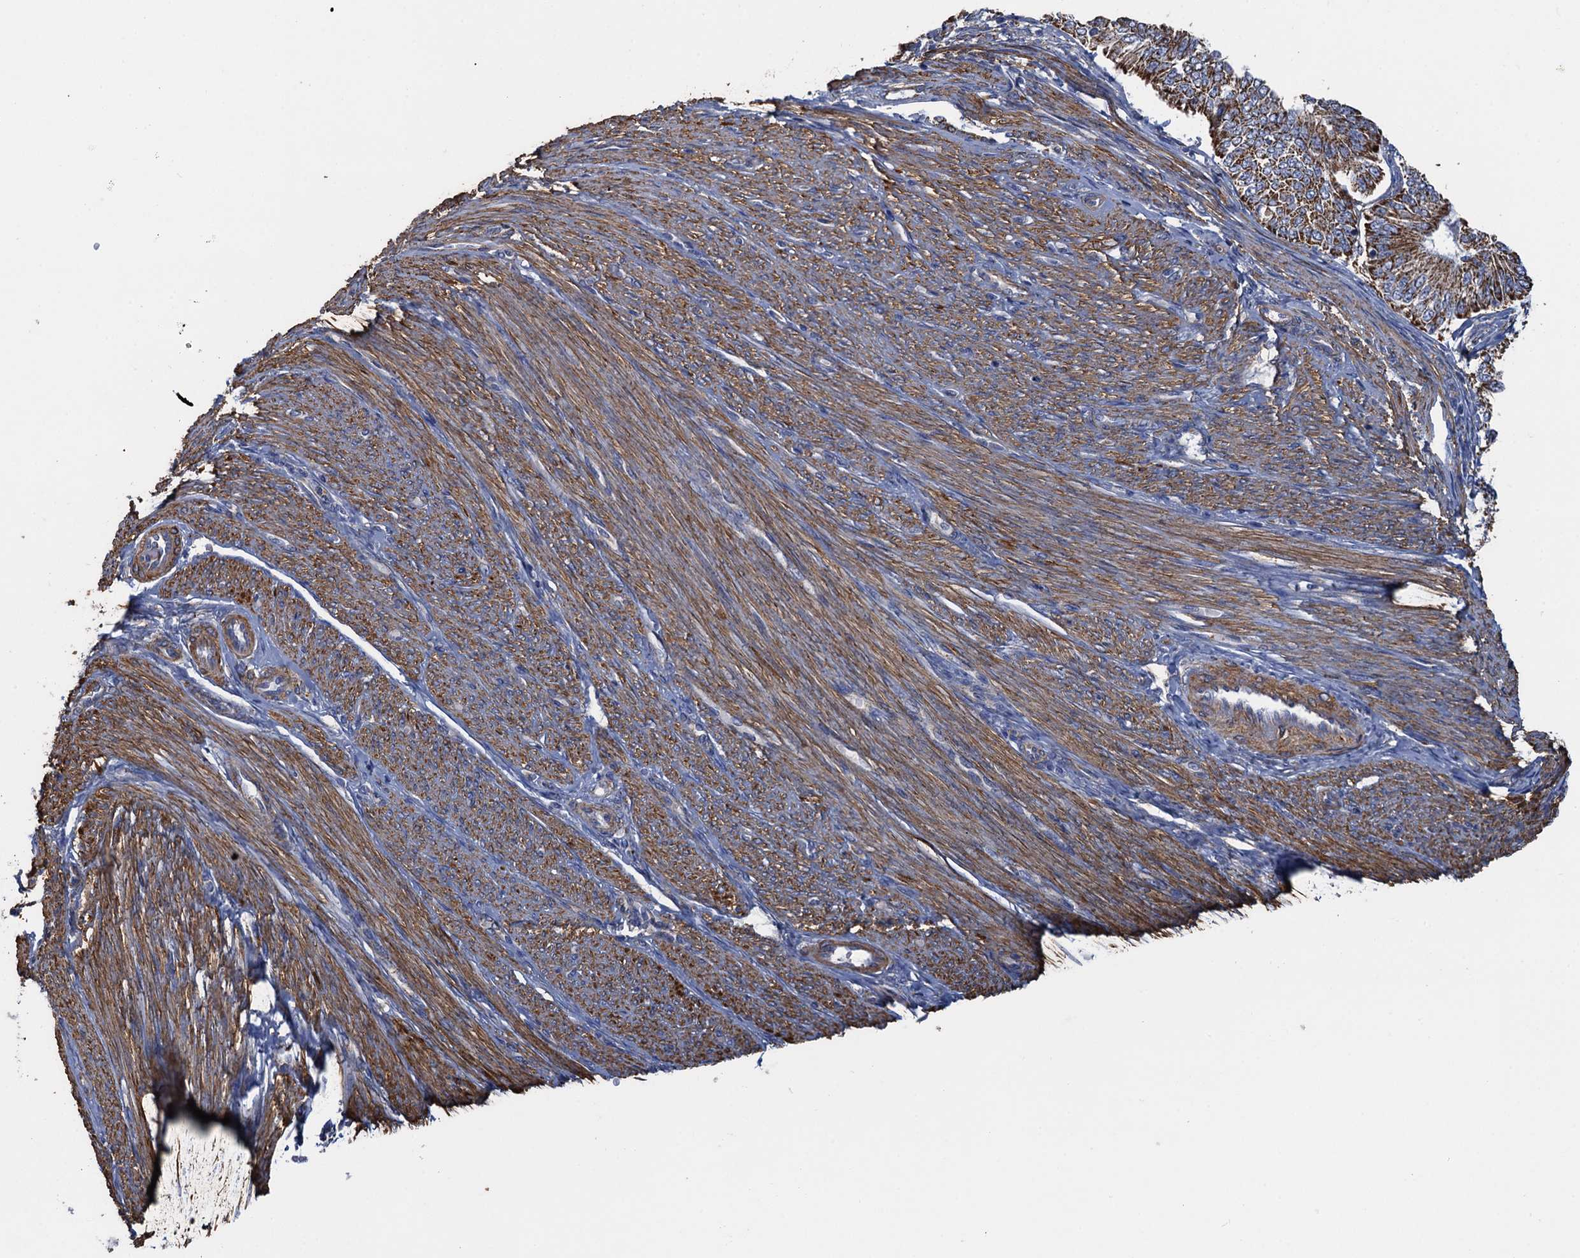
{"staining": {"intensity": "strong", "quantity": "25%-75%", "location": "cytoplasmic/membranous"}, "tissue": "endometrial cancer", "cell_type": "Tumor cells", "image_type": "cancer", "snomed": [{"axis": "morphology", "description": "Adenocarcinoma, NOS"}, {"axis": "topography", "description": "Endometrium"}], "caption": "A high-resolution micrograph shows immunohistochemistry (IHC) staining of endometrial cancer, which shows strong cytoplasmic/membranous staining in about 25%-75% of tumor cells. Using DAB (brown) and hematoxylin (blue) stains, captured at high magnification using brightfield microscopy.", "gene": "GCSH", "patient": {"sex": "female", "age": 58}}